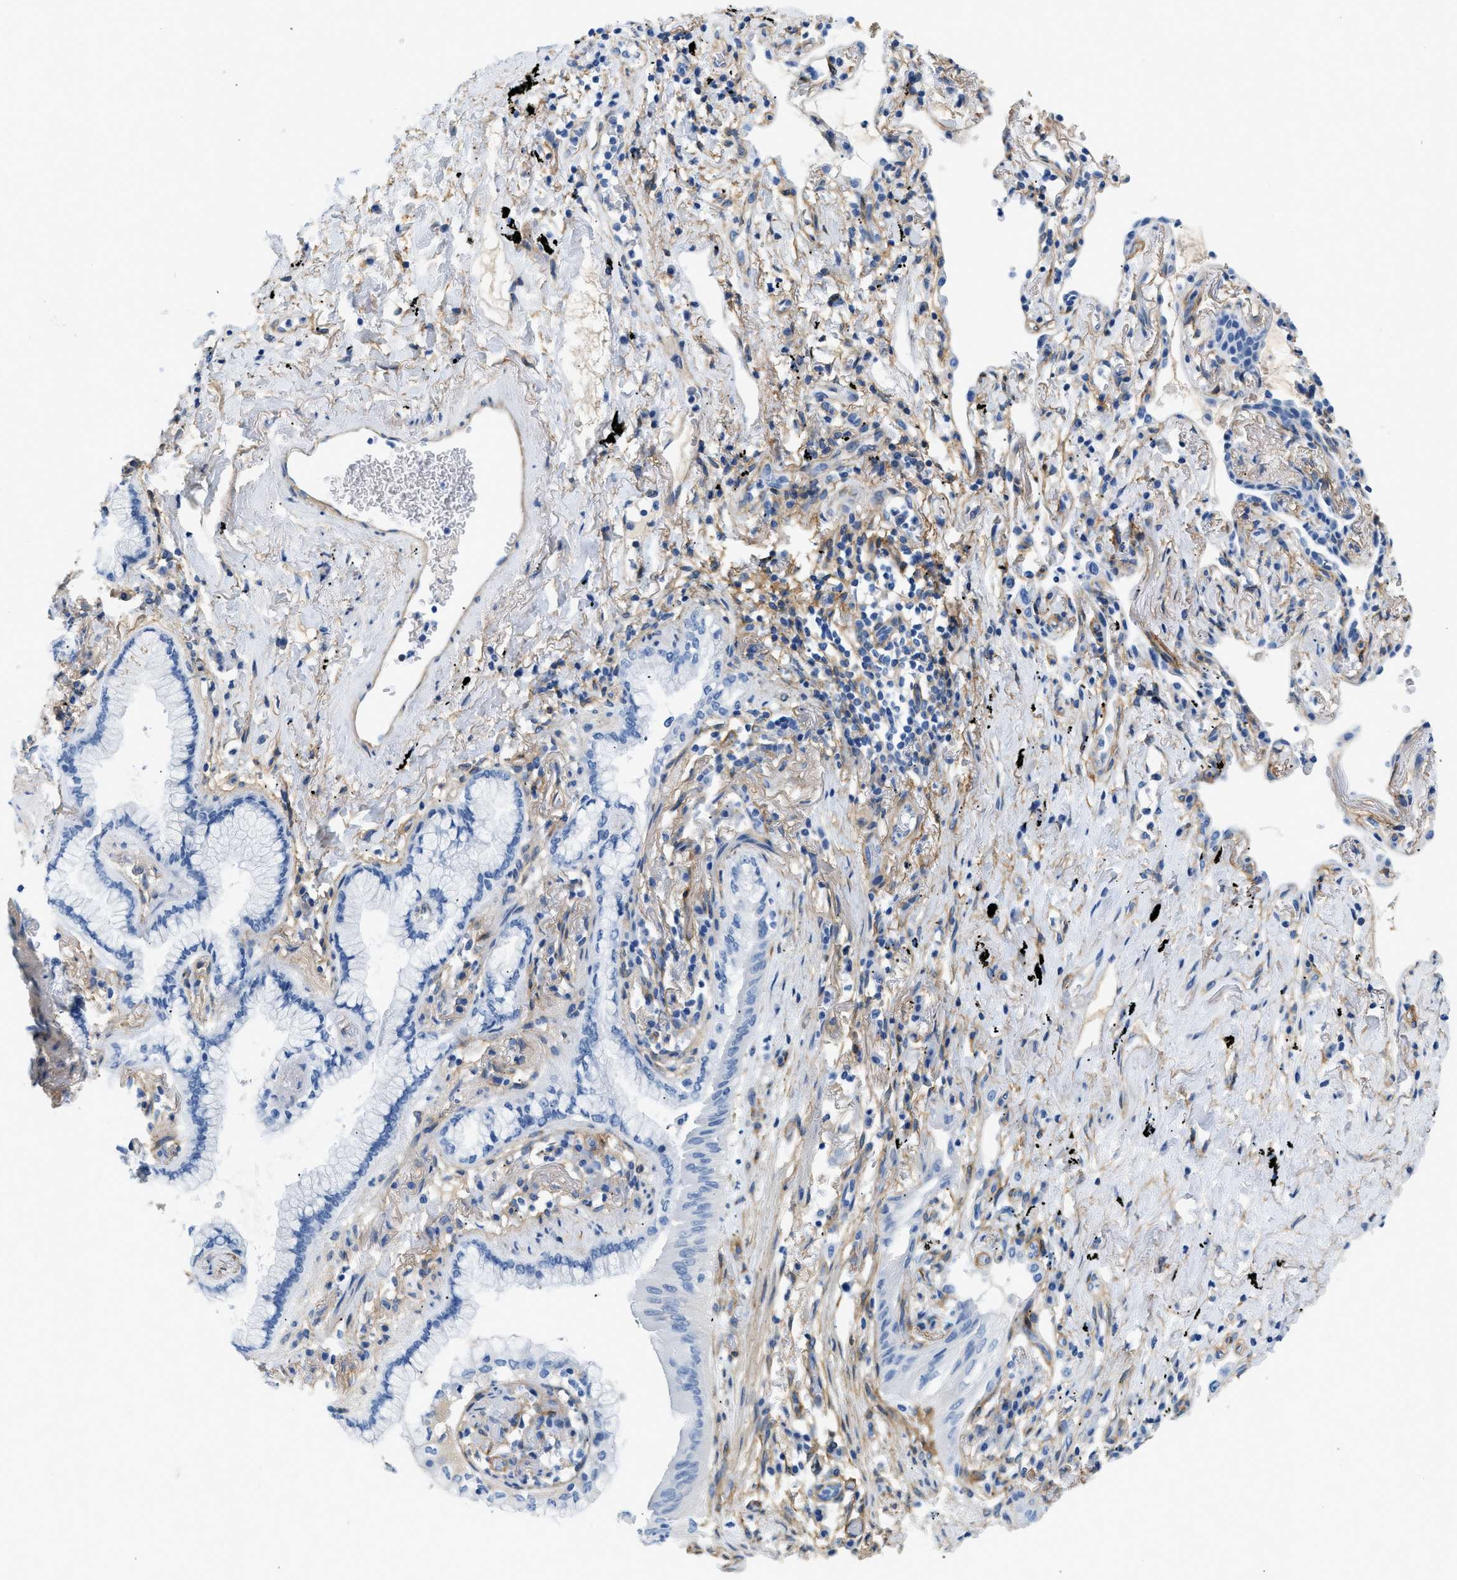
{"staining": {"intensity": "negative", "quantity": "none", "location": "none"}, "tissue": "lung cancer", "cell_type": "Tumor cells", "image_type": "cancer", "snomed": [{"axis": "morphology", "description": "Normal tissue, NOS"}, {"axis": "morphology", "description": "Adenocarcinoma, NOS"}, {"axis": "topography", "description": "Bronchus"}, {"axis": "topography", "description": "Lung"}], "caption": "Human lung cancer (adenocarcinoma) stained for a protein using immunohistochemistry (IHC) shows no staining in tumor cells.", "gene": "PDGFRB", "patient": {"sex": "female", "age": 70}}